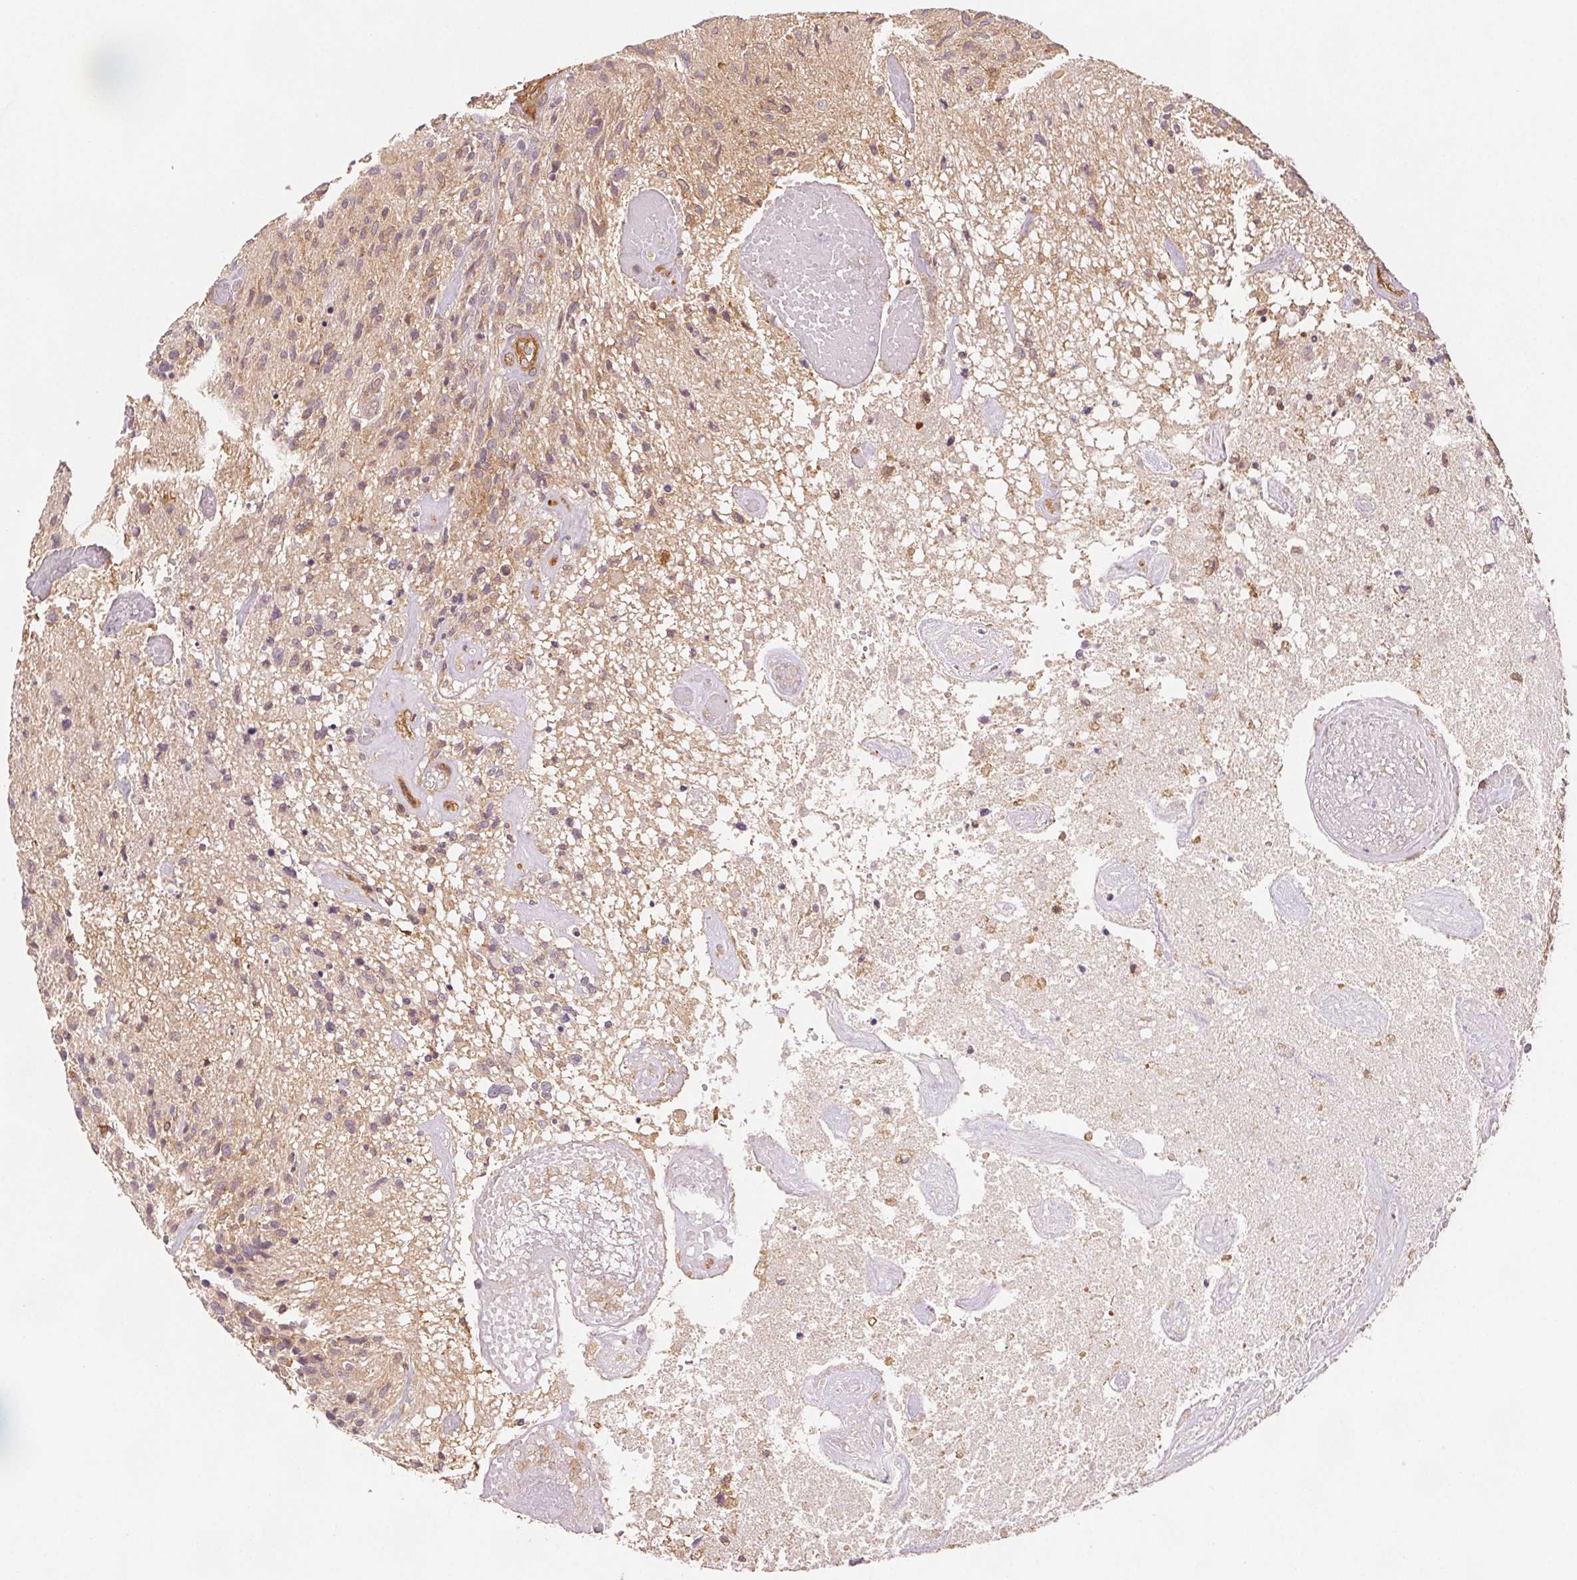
{"staining": {"intensity": "negative", "quantity": "none", "location": "none"}, "tissue": "glioma", "cell_type": "Tumor cells", "image_type": "cancer", "snomed": [{"axis": "morphology", "description": "Glioma, malignant, High grade"}, {"axis": "topography", "description": "Brain"}], "caption": "DAB (3,3'-diaminobenzidine) immunohistochemical staining of human malignant glioma (high-grade) exhibits no significant staining in tumor cells. (Immunohistochemistry (ihc), brightfield microscopy, high magnification).", "gene": "DIAPH2", "patient": {"sex": "male", "age": 75}}